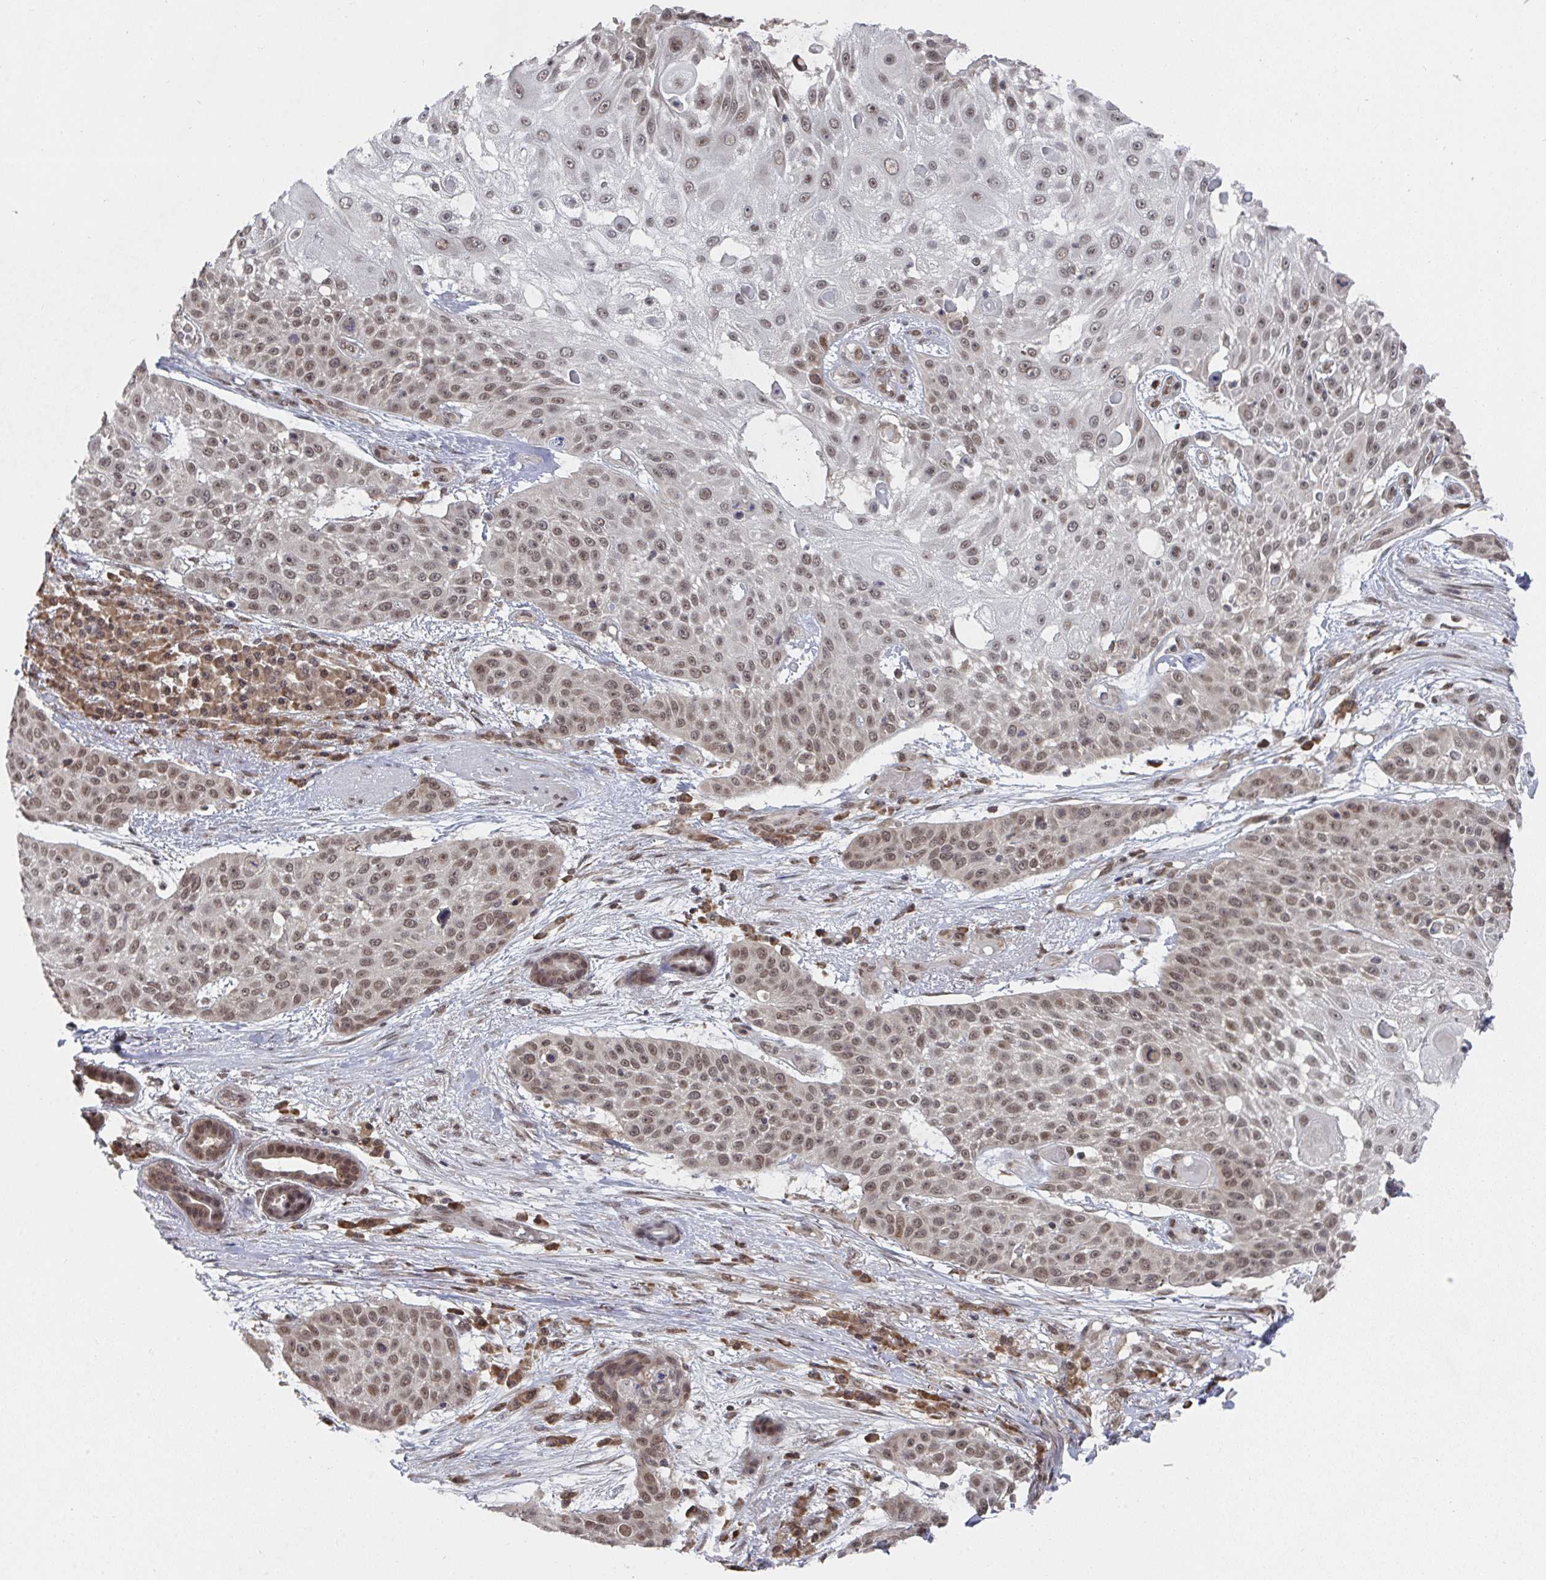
{"staining": {"intensity": "moderate", "quantity": ">75%", "location": "nuclear"}, "tissue": "skin cancer", "cell_type": "Tumor cells", "image_type": "cancer", "snomed": [{"axis": "morphology", "description": "Squamous cell carcinoma, NOS"}, {"axis": "topography", "description": "Skin"}], "caption": "There is medium levels of moderate nuclear staining in tumor cells of squamous cell carcinoma (skin), as demonstrated by immunohistochemical staining (brown color).", "gene": "JMJD1C", "patient": {"sex": "female", "age": 86}}